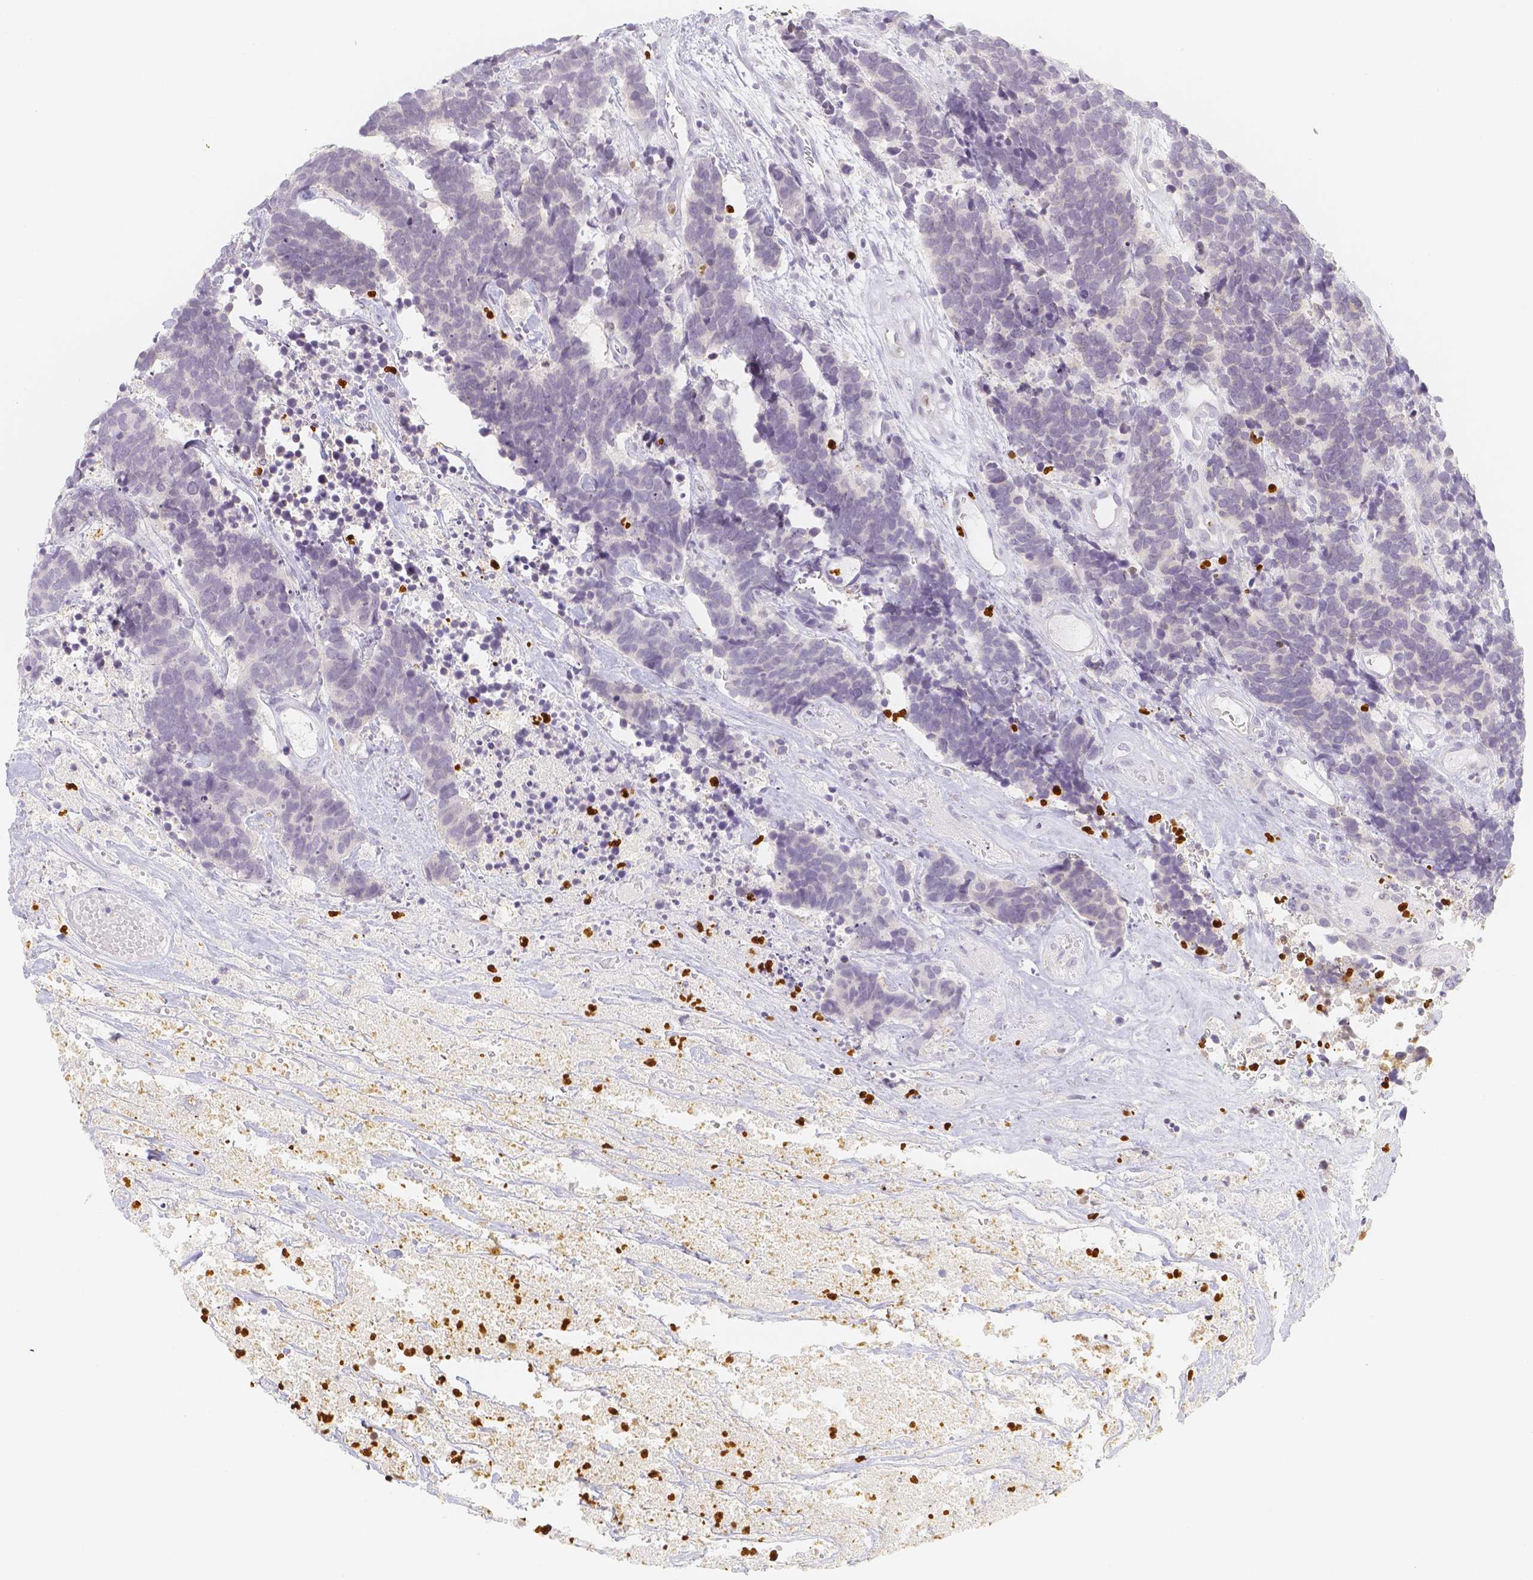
{"staining": {"intensity": "negative", "quantity": "none", "location": "none"}, "tissue": "carcinoid", "cell_type": "Tumor cells", "image_type": "cancer", "snomed": [{"axis": "morphology", "description": "Carcinoma, NOS"}, {"axis": "morphology", "description": "Carcinoid, malignant, NOS"}, {"axis": "topography", "description": "Urinary bladder"}], "caption": "The histopathology image demonstrates no staining of tumor cells in carcinoid.", "gene": "PADI4", "patient": {"sex": "male", "age": 57}}